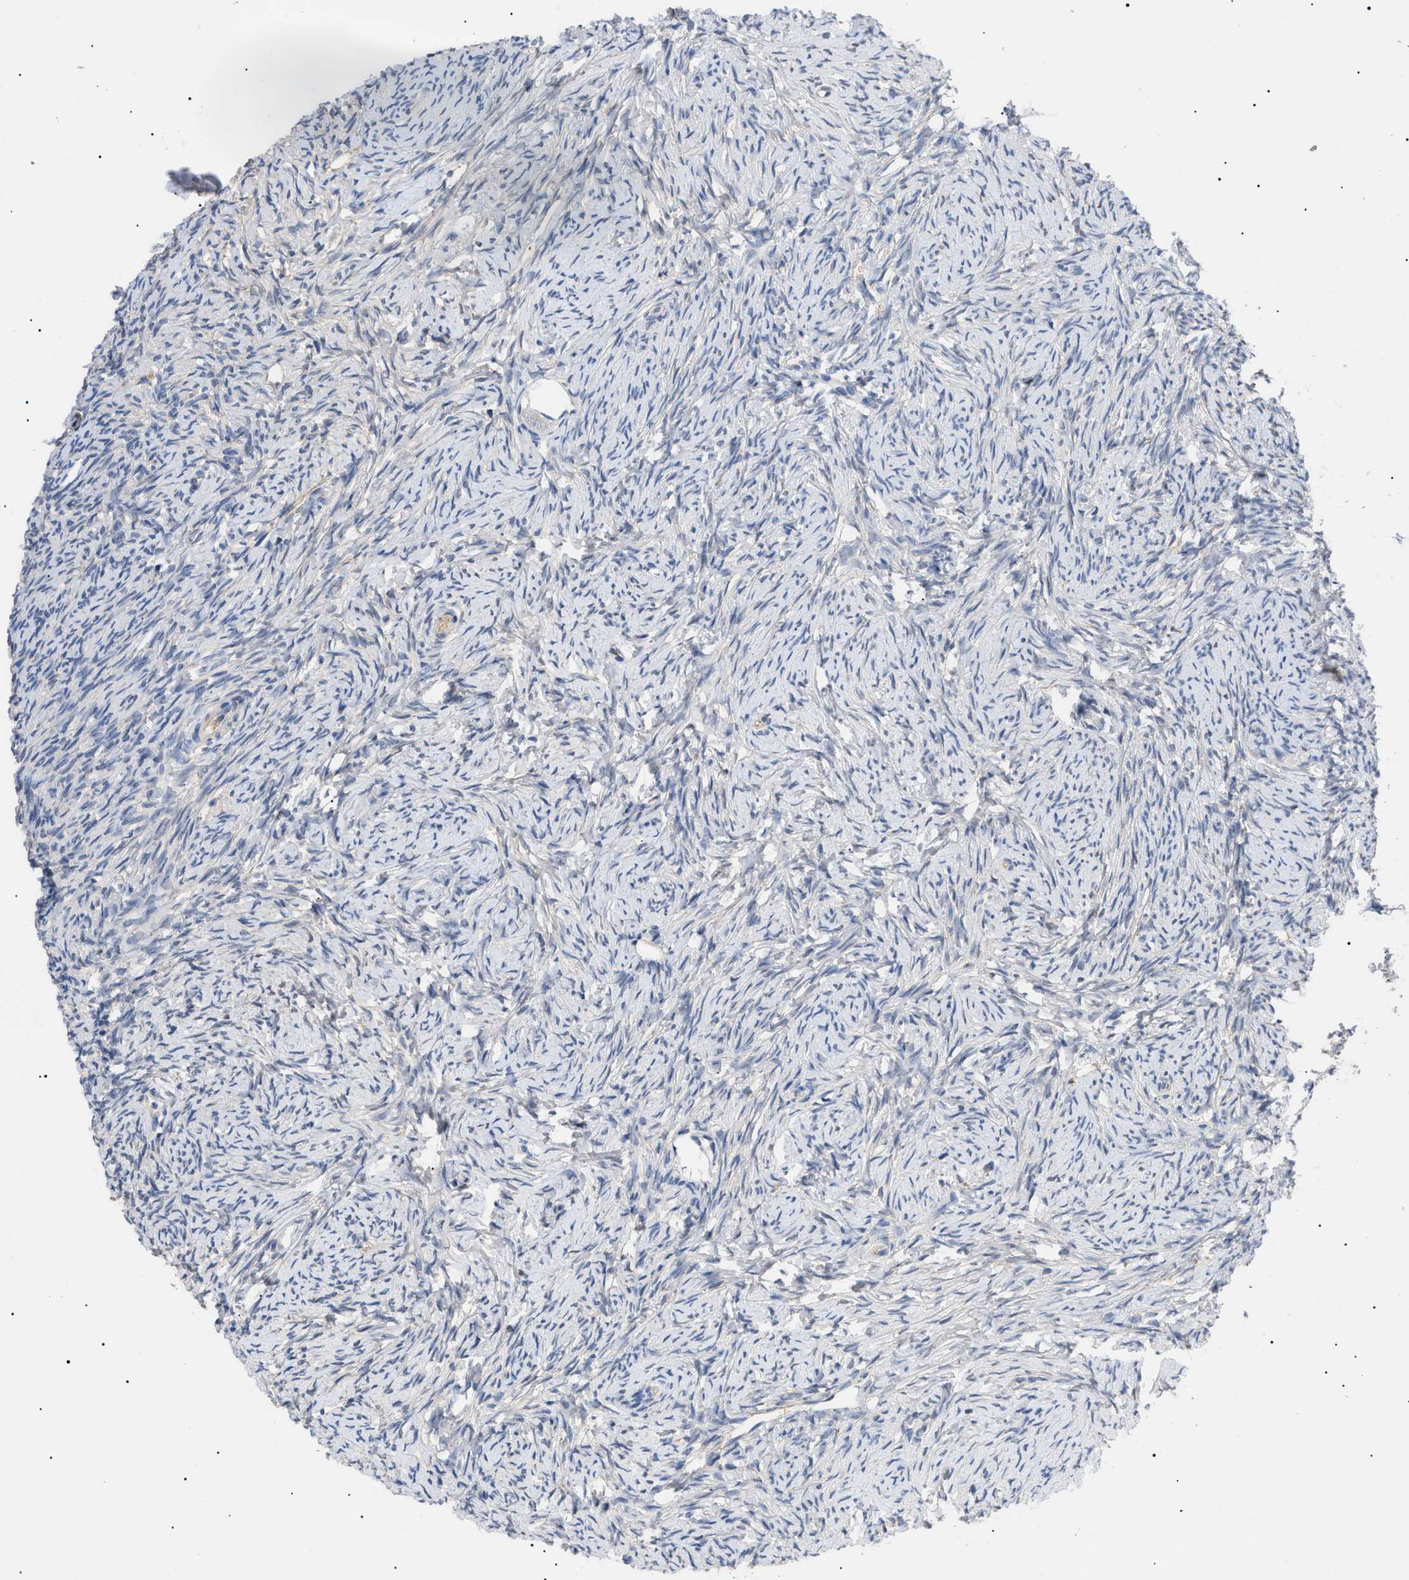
{"staining": {"intensity": "negative", "quantity": "none", "location": "none"}, "tissue": "ovary", "cell_type": "Follicle cells", "image_type": "normal", "snomed": [{"axis": "morphology", "description": "Normal tissue, NOS"}, {"axis": "topography", "description": "Ovary"}], "caption": "Immunohistochemical staining of benign ovary demonstrates no significant expression in follicle cells. (Immunohistochemistry, brightfield microscopy, high magnification).", "gene": "PRRT2", "patient": {"sex": "female", "age": 33}}